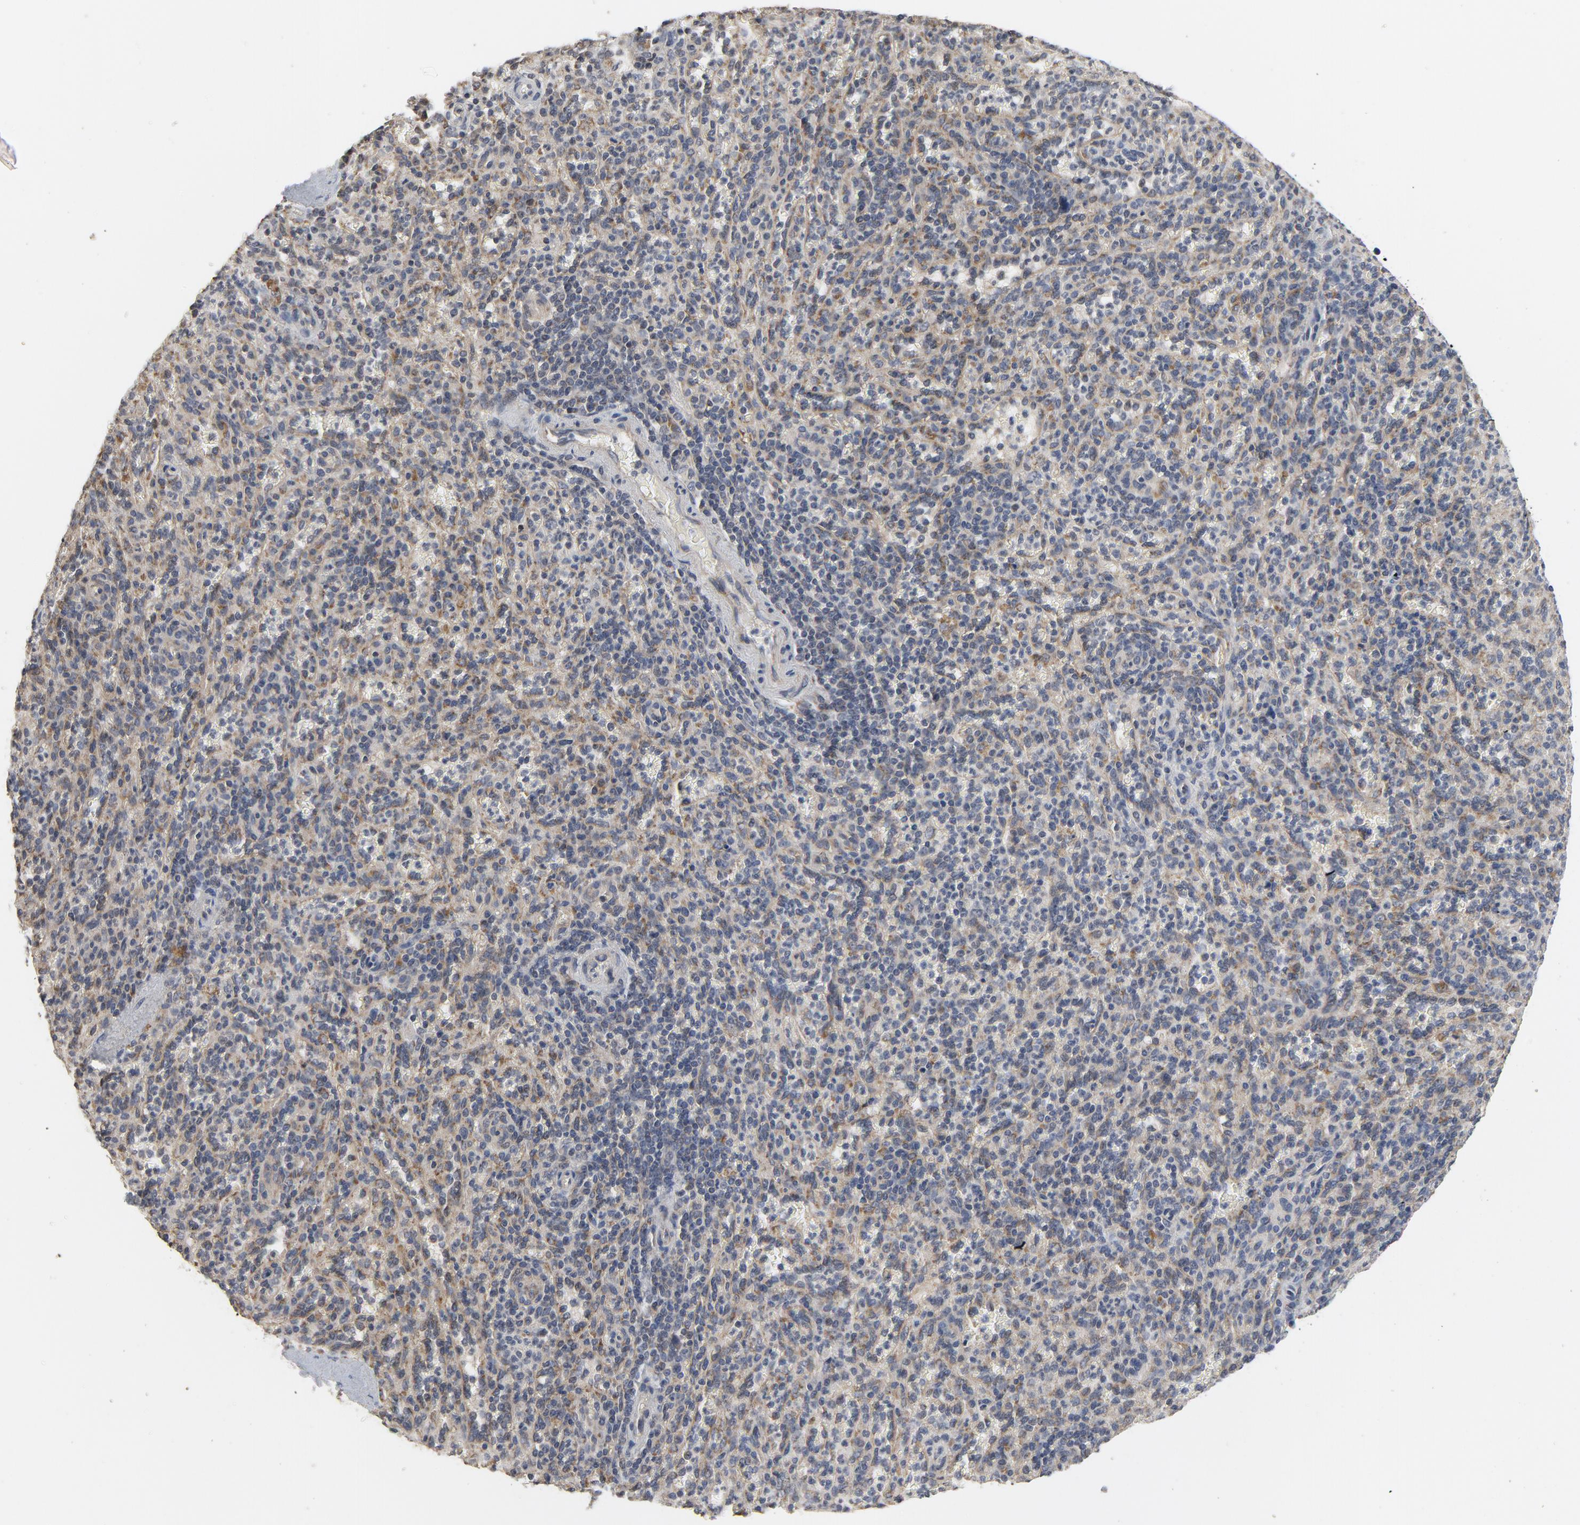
{"staining": {"intensity": "moderate", "quantity": "<25%", "location": "cytoplasmic/membranous"}, "tissue": "spleen", "cell_type": "Cells in red pulp", "image_type": "normal", "snomed": [{"axis": "morphology", "description": "Normal tissue, NOS"}, {"axis": "topography", "description": "Spleen"}], "caption": "Immunohistochemical staining of normal spleen exhibits moderate cytoplasmic/membranous protein staining in about <25% of cells in red pulp.", "gene": "C14orf119", "patient": {"sex": "male", "age": 36}}